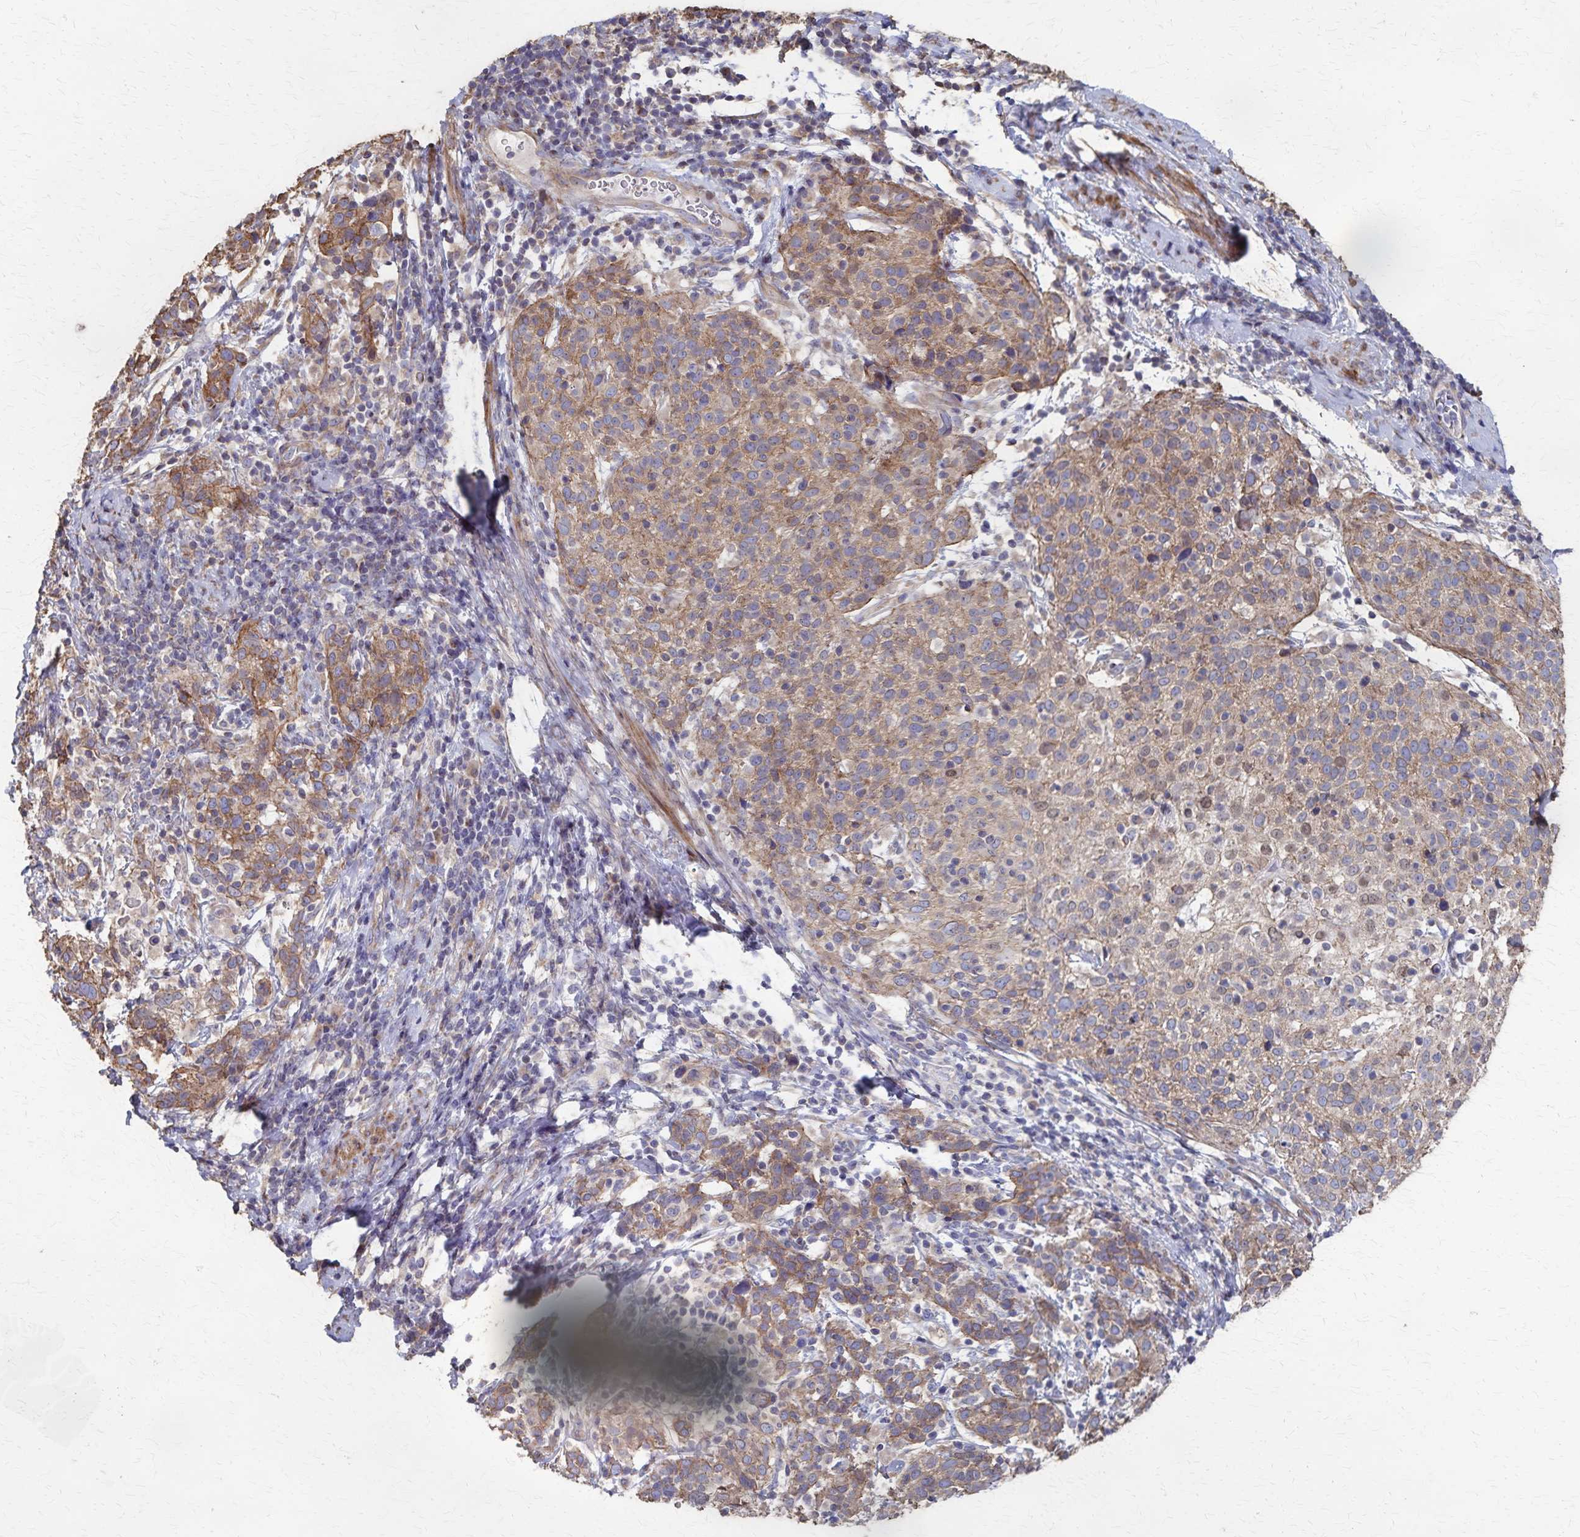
{"staining": {"intensity": "moderate", "quantity": ">75%", "location": "cytoplasmic/membranous"}, "tissue": "cervical cancer", "cell_type": "Tumor cells", "image_type": "cancer", "snomed": [{"axis": "morphology", "description": "Squamous cell carcinoma, NOS"}, {"axis": "topography", "description": "Cervix"}], "caption": "Immunohistochemical staining of human squamous cell carcinoma (cervical) shows medium levels of moderate cytoplasmic/membranous staining in approximately >75% of tumor cells. (Brightfield microscopy of DAB IHC at high magnification).", "gene": "PGAP2", "patient": {"sex": "female", "age": 61}}